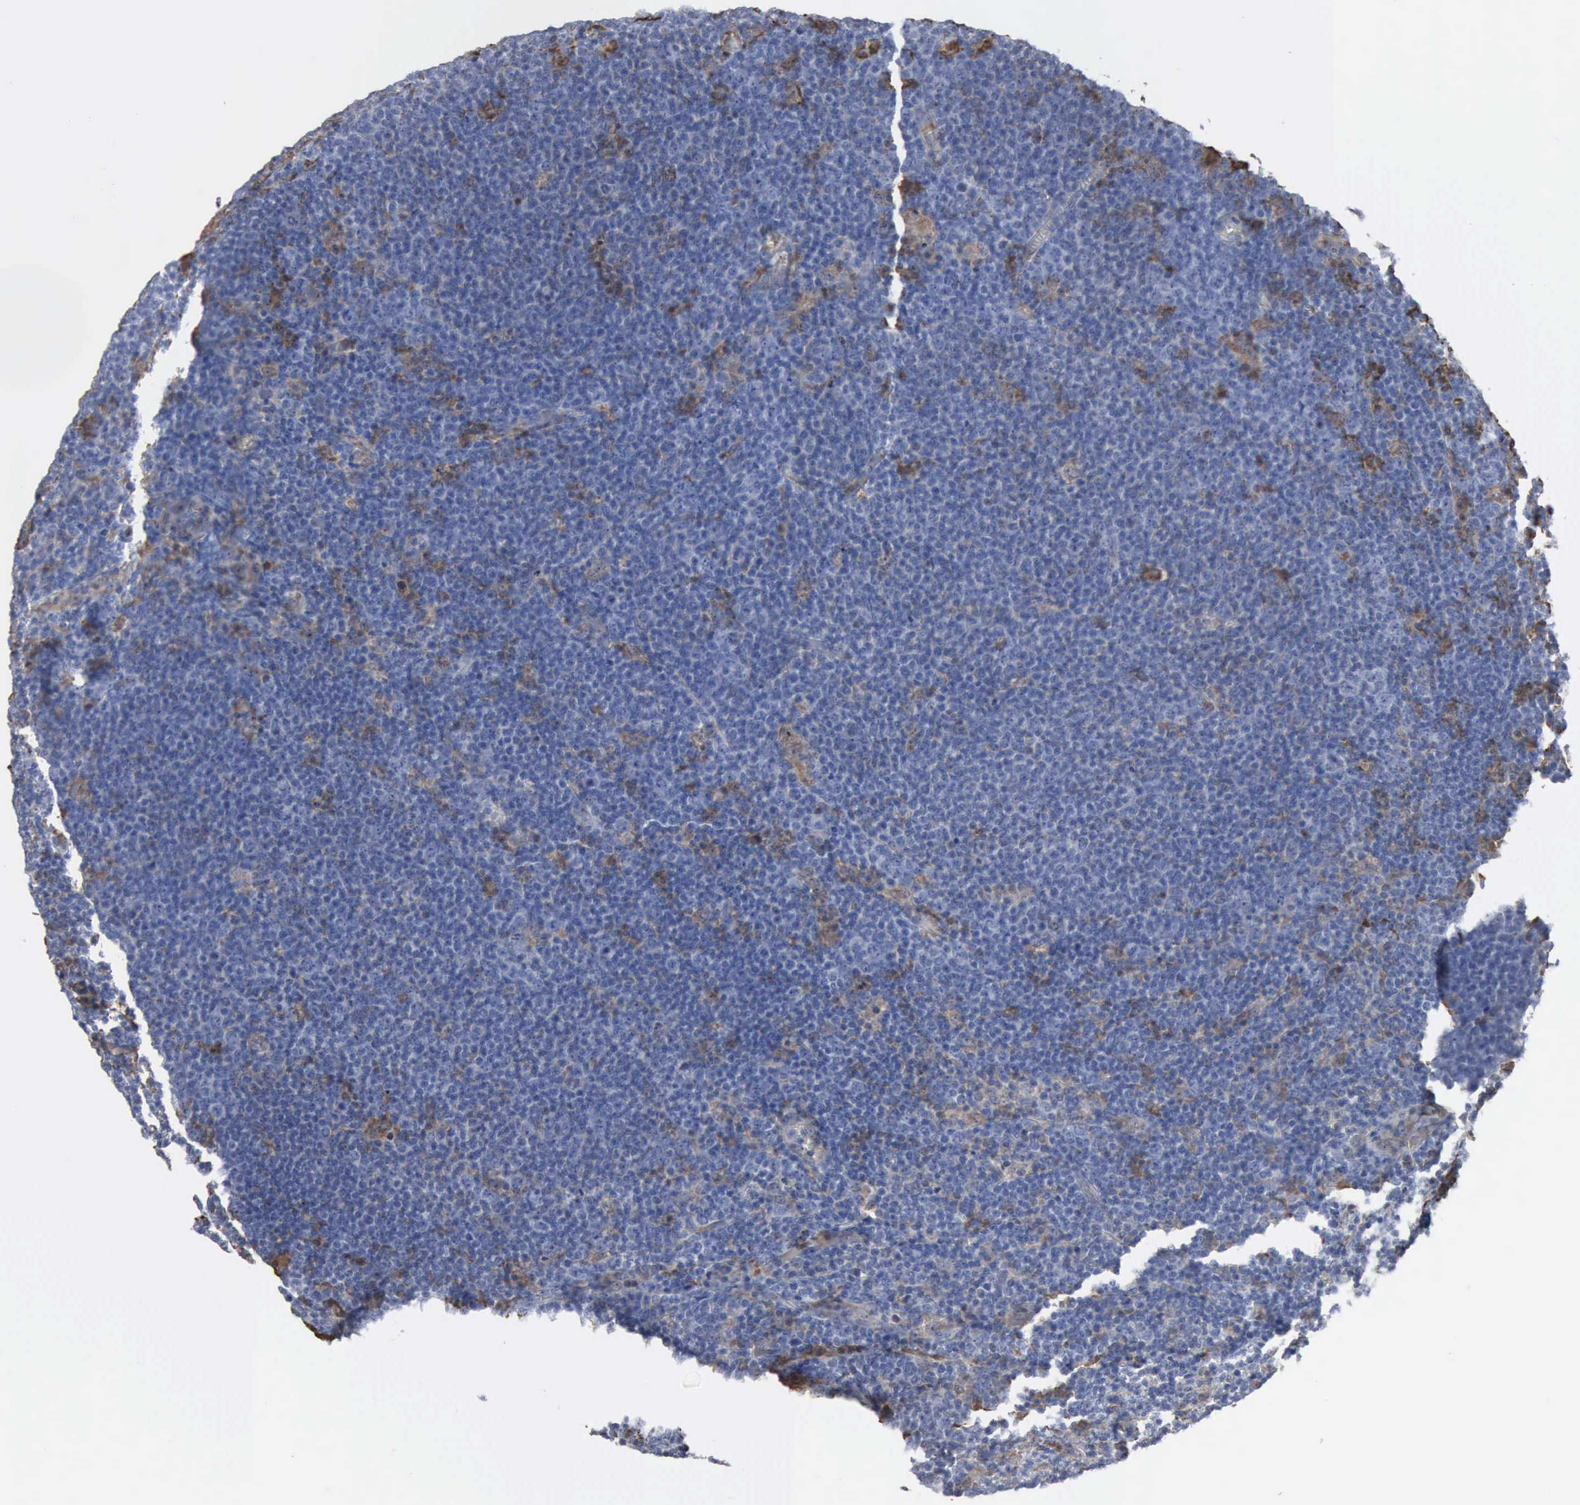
{"staining": {"intensity": "negative", "quantity": "none", "location": "none"}, "tissue": "lymphoma", "cell_type": "Tumor cells", "image_type": "cancer", "snomed": [{"axis": "morphology", "description": "Malignant lymphoma, non-Hodgkin's type, Low grade"}, {"axis": "topography", "description": "Lymph node"}], "caption": "Lymphoma stained for a protein using immunohistochemistry exhibits no staining tumor cells.", "gene": "FSCN1", "patient": {"sex": "male", "age": 74}}